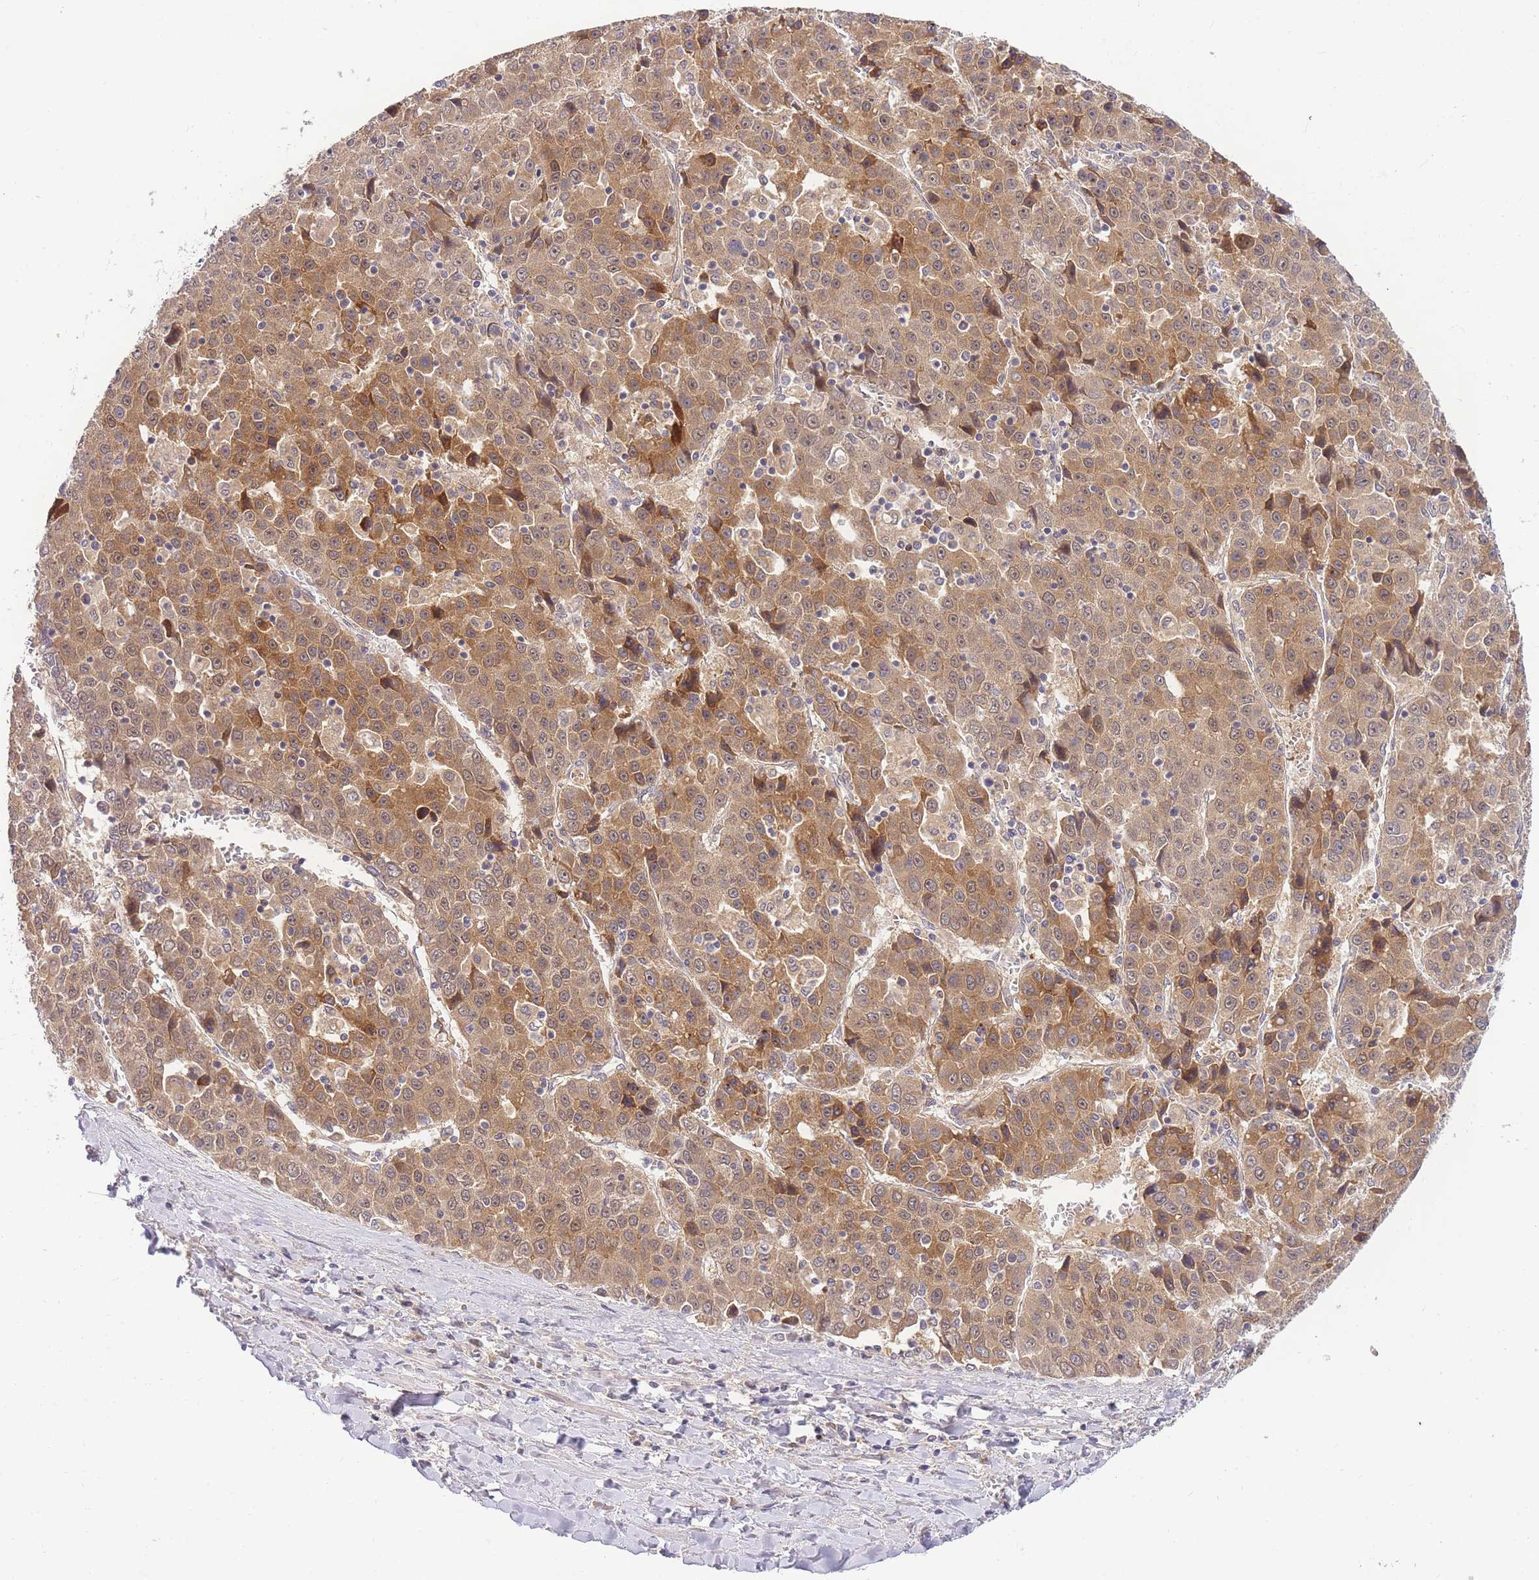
{"staining": {"intensity": "moderate", "quantity": ">75%", "location": "cytoplasmic/membranous"}, "tissue": "liver cancer", "cell_type": "Tumor cells", "image_type": "cancer", "snomed": [{"axis": "morphology", "description": "Carcinoma, Hepatocellular, NOS"}, {"axis": "topography", "description": "Liver"}], "caption": "Protein staining of liver cancer tissue reveals moderate cytoplasmic/membranous staining in about >75% of tumor cells.", "gene": "ZNF577", "patient": {"sex": "female", "age": 53}}